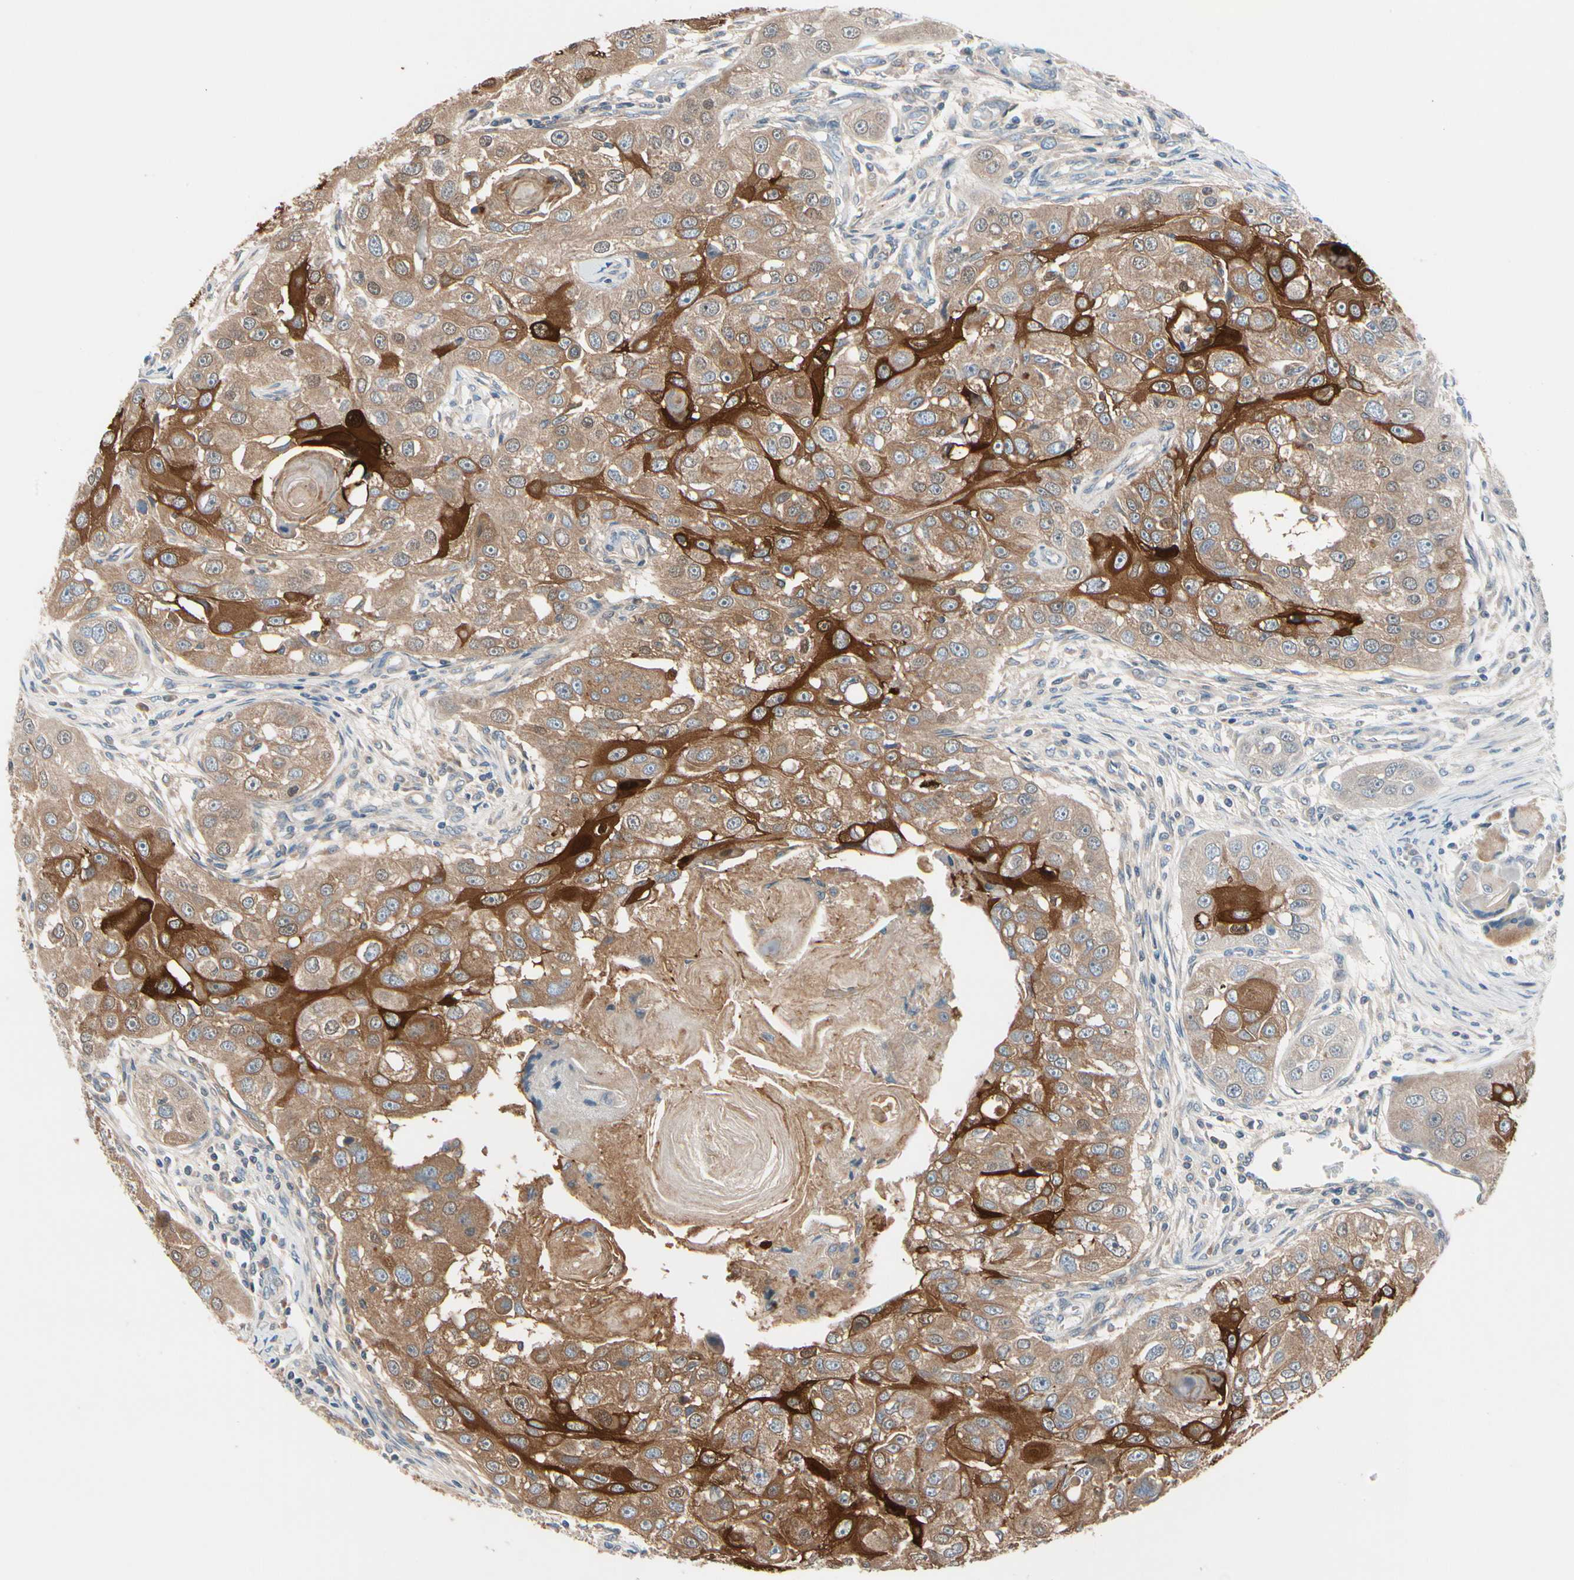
{"staining": {"intensity": "moderate", "quantity": ">75%", "location": "cytoplasmic/membranous"}, "tissue": "head and neck cancer", "cell_type": "Tumor cells", "image_type": "cancer", "snomed": [{"axis": "morphology", "description": "Normal tissue, NOS"}, {"axis": "morphology", "description": "Squamous cell carcinoma, NOS"}, {"axis": "topography", "description": "Skeletal muscle"}, {"axis": "topography", "description": "Head-Neck"}], "caption": "DAB immunohistochemical staining of head and neck cancer shows moderate cytoplasmic/membranous protein expression in approximately >75% of tumor cells.", "gene": "STK40", "patient": {"sex": "male", "age": 51}}